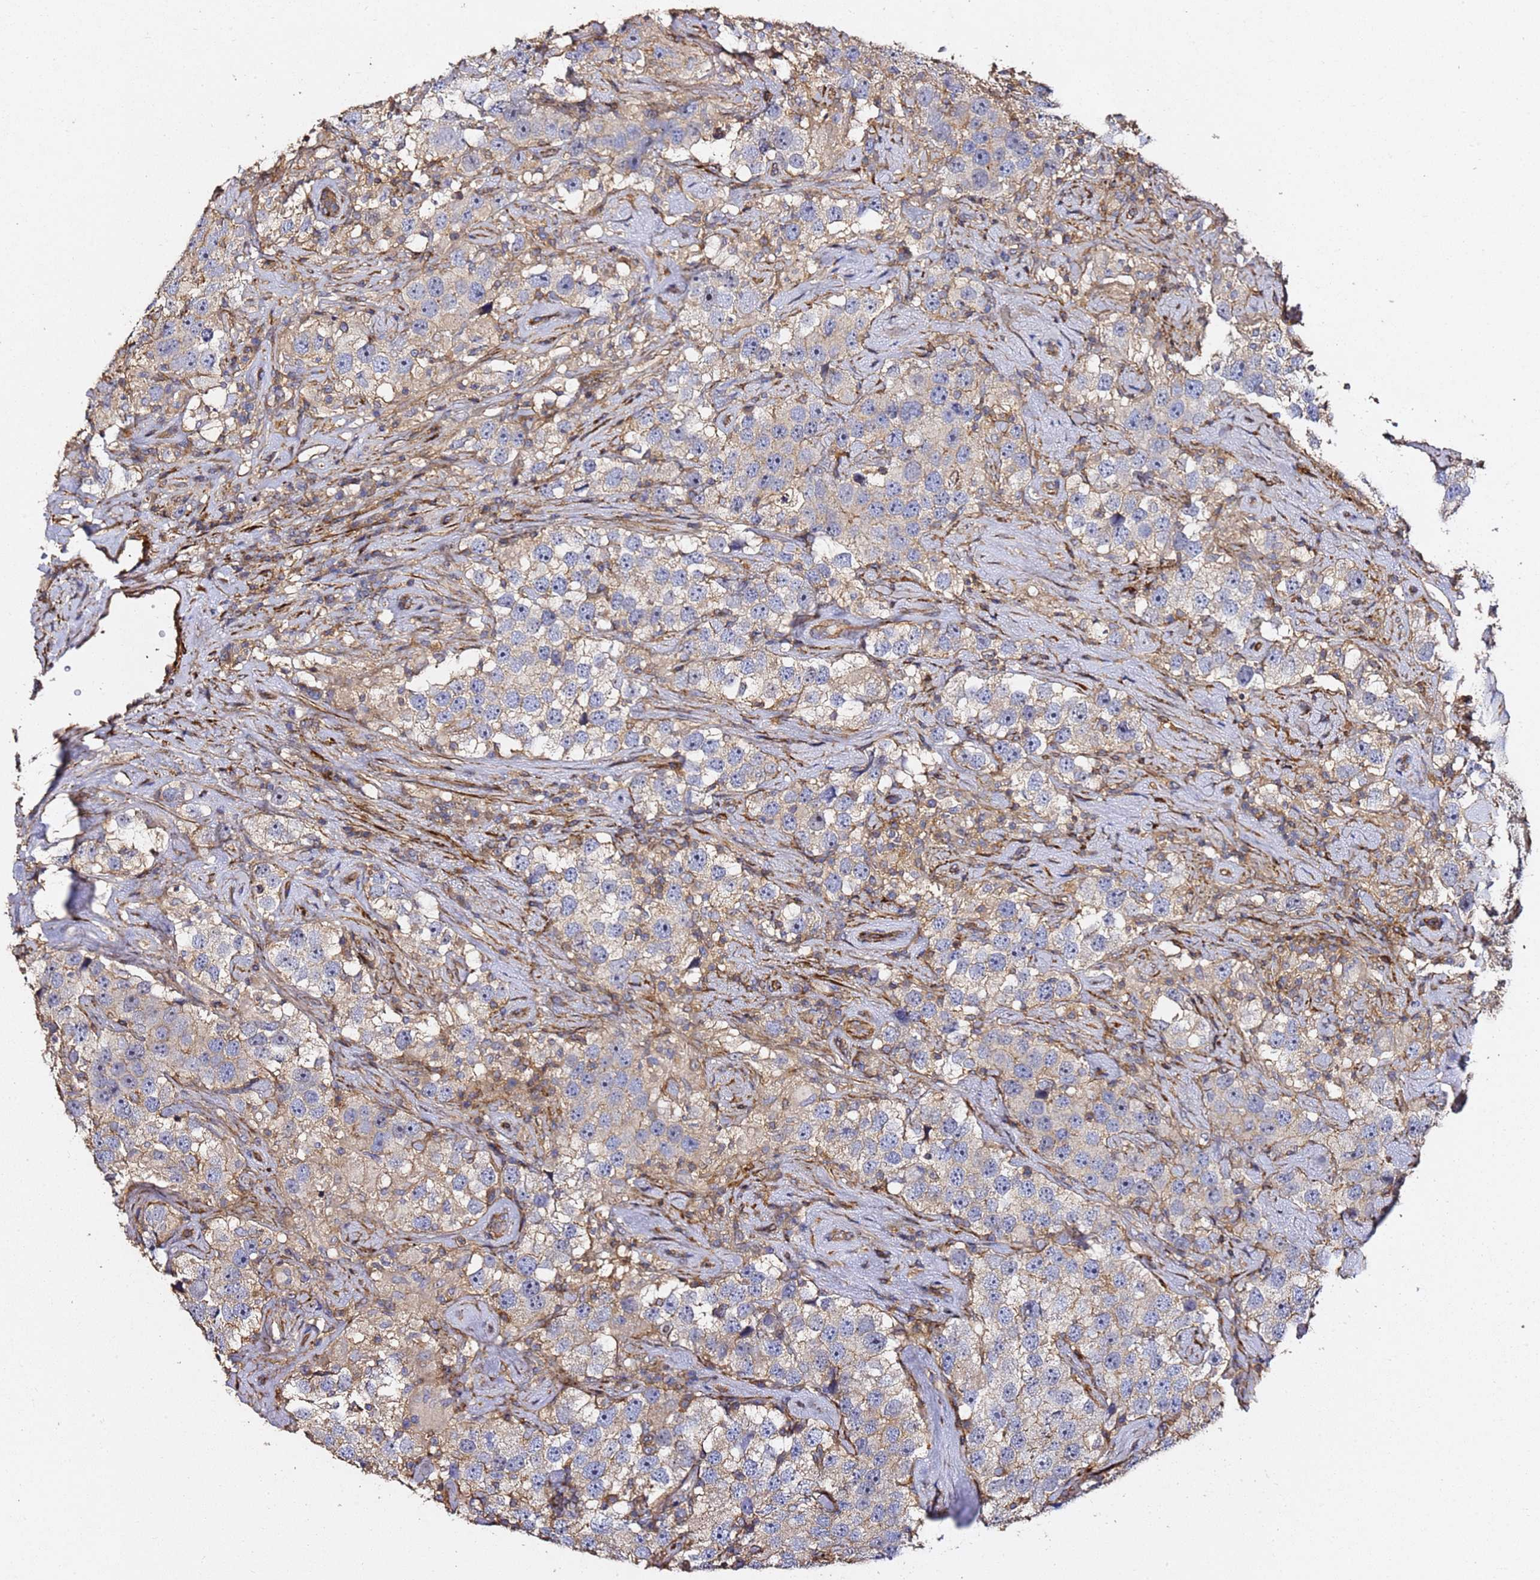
{"staining": {"intensity": "weak", "quantity": "<25%", "location": "cytoplasmic/membranous"}, "tissue": "testis cancer", "cell_type": "Tumor cells", "image_type": "cancer", "snomed": [{"axis": "morphology", "description": "Seminoma, NOS"}, {"axis": "topography", "description": "Testis"}], "caption": "An immunohistochemistry (IHC) photomicrograph of testis cancer is shown. There is no staining in tumor cells of testis cancer. (DAB immunohistochemistry, high magnification).", "gene": "ZFP36L2", "patient": {"sex": "male", "age": 49}}